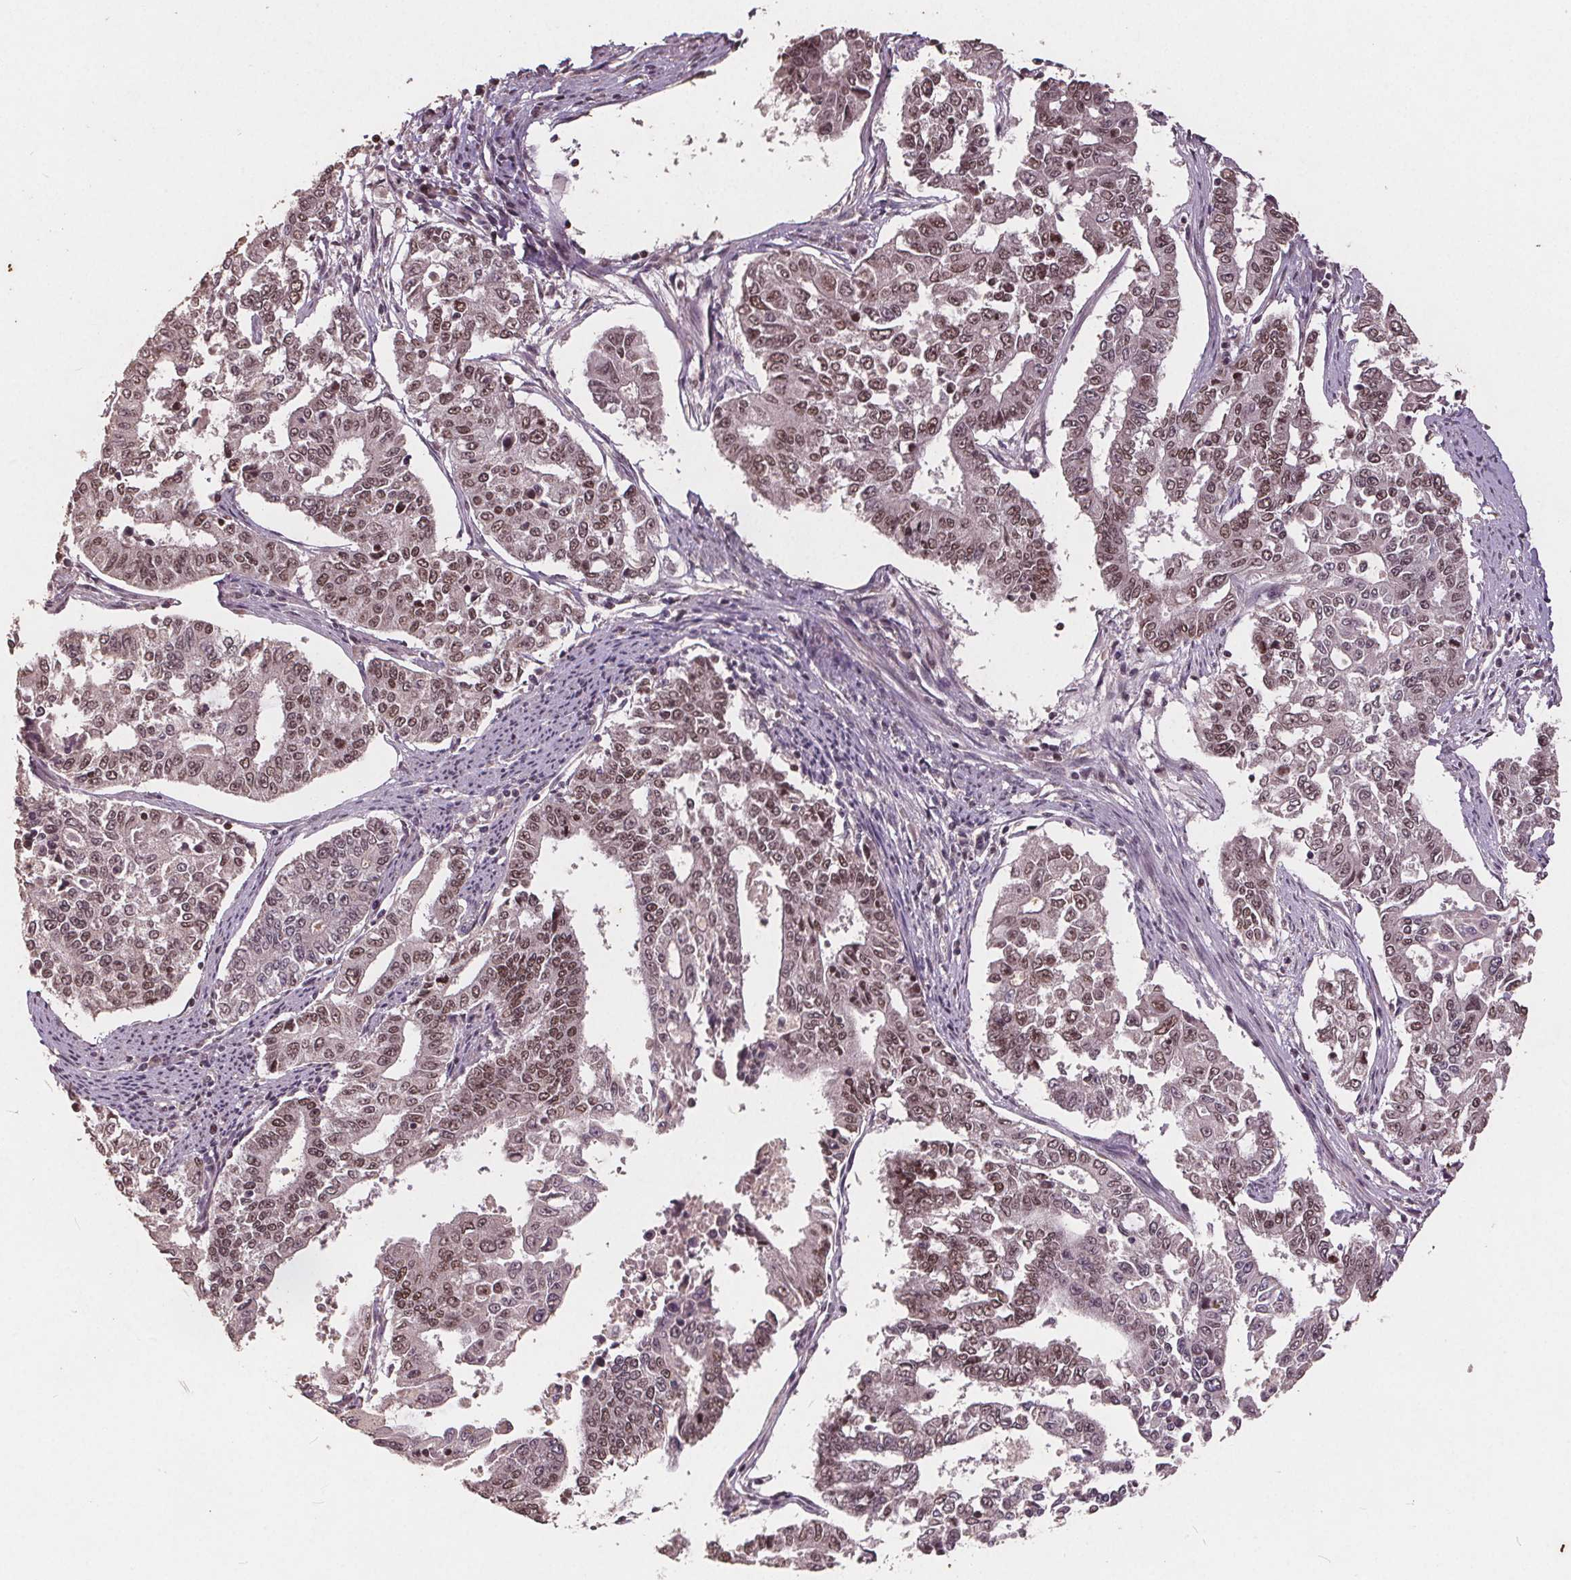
{"staining": {"intensity": "weak", "quantity": ">75%", "location": "nuclear"}, "tissue": "endometrial cancer", "cell_type": "Tumor cells", "image_type": "cancer", "snomed": [{"axis": "morphology", "description": "Adenocarcinoma, NOS"}, {"axis": "topography", "description": "Uterus"}], "caption": "A low amount of weak nuclear expression is appreciated in about >75% of tumor cells in adenocarcinoma (endometrial) tissue.", "gene": "DNMT3B", "patient": {"sex": "female", "age": 59}}